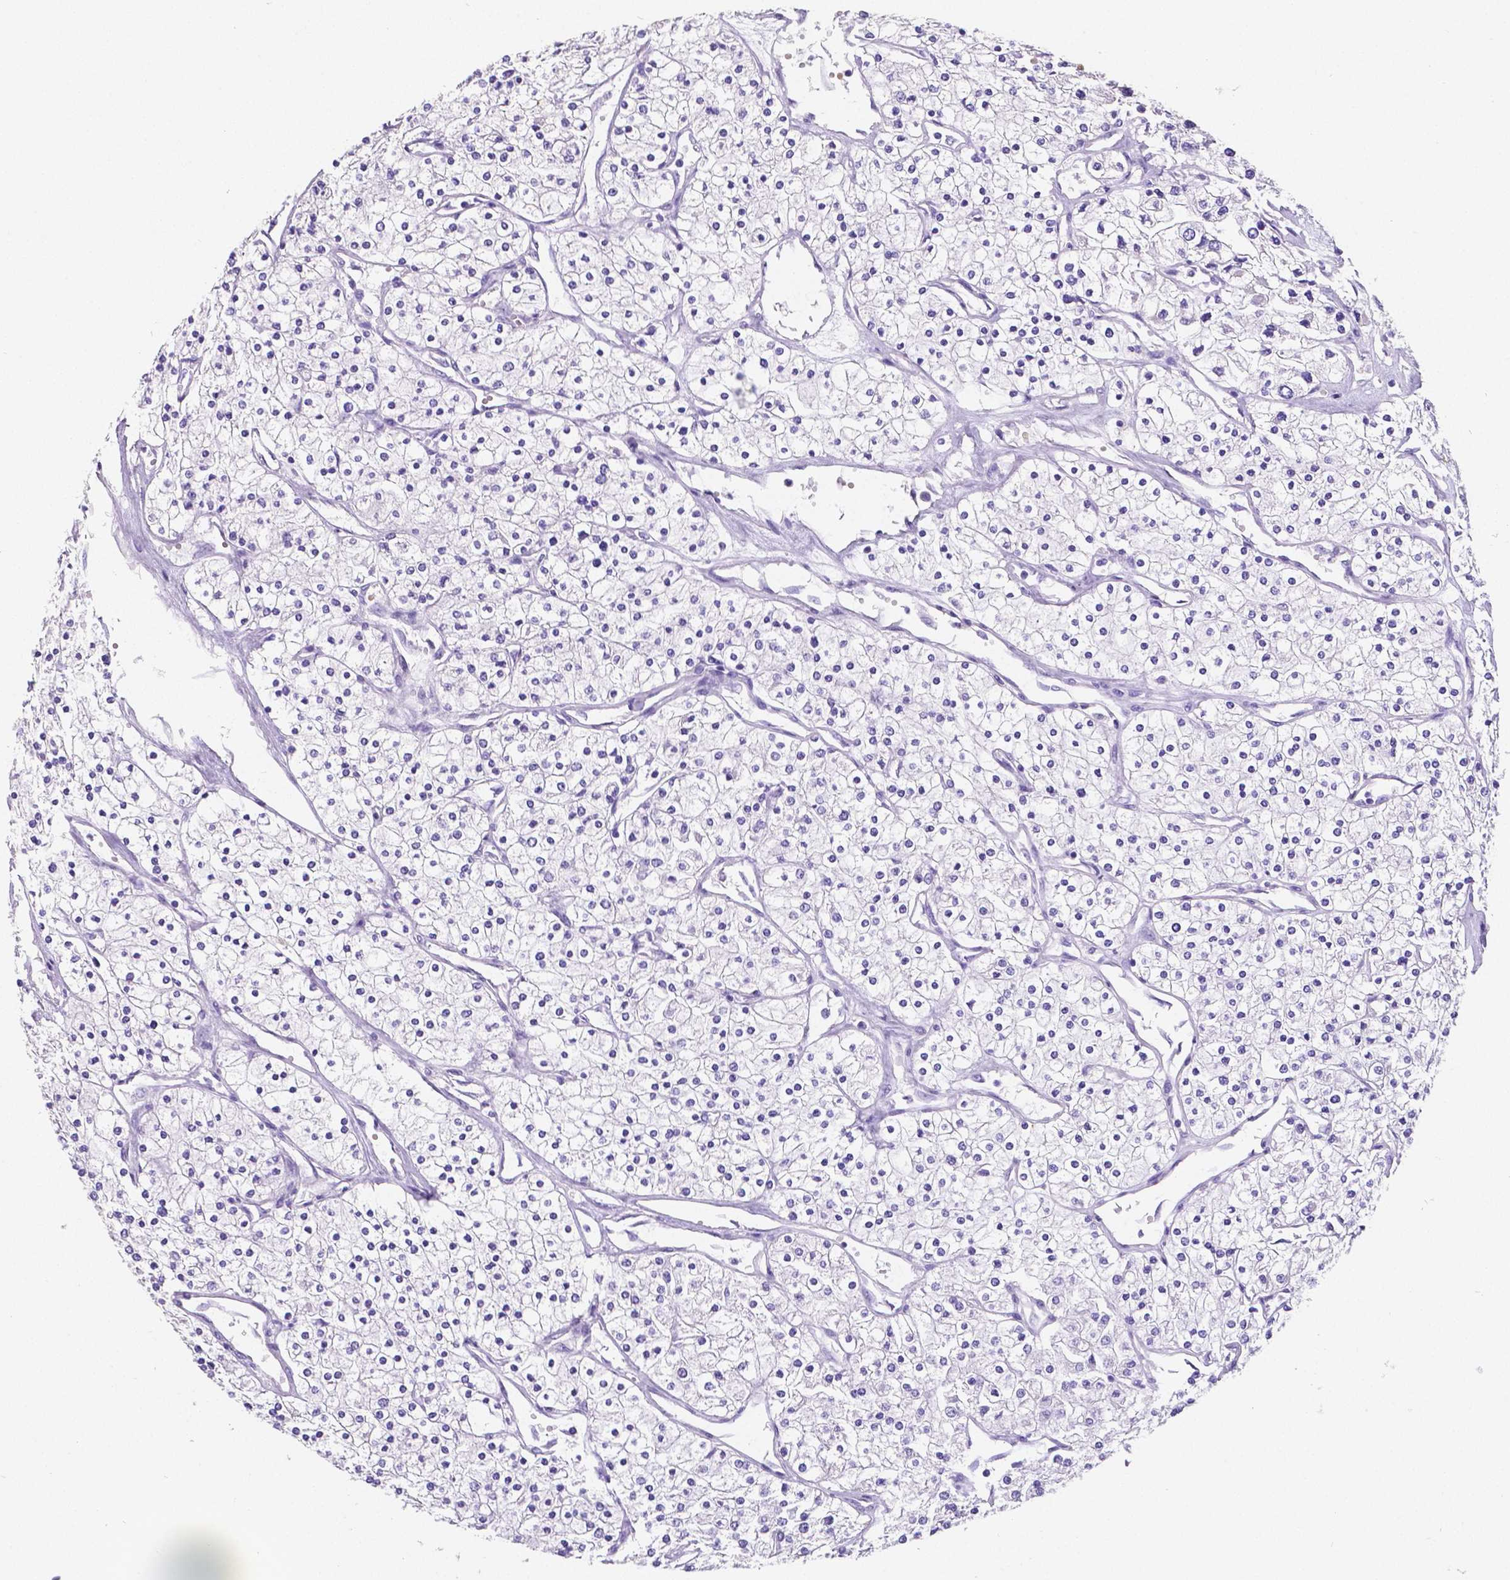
{"staining": {"intensity": "negative", "quantity": "none", "location": "none"}, "tissue": "renal cancer", "cell_type": "Tumor cells", "image_type": "cancer", "snomed": [{"axis": "morphology", "description": "Adenocarcinoma, NOS"}, {"axis": "topography", "description": "Kidney"}], "caption": "Adenocarcinoma (renal) was stained to show a protein in brown. There is no significant positivity in tumor cells.", "gene": "SATB2", "patient": {"sex": "male", "age": 80}}